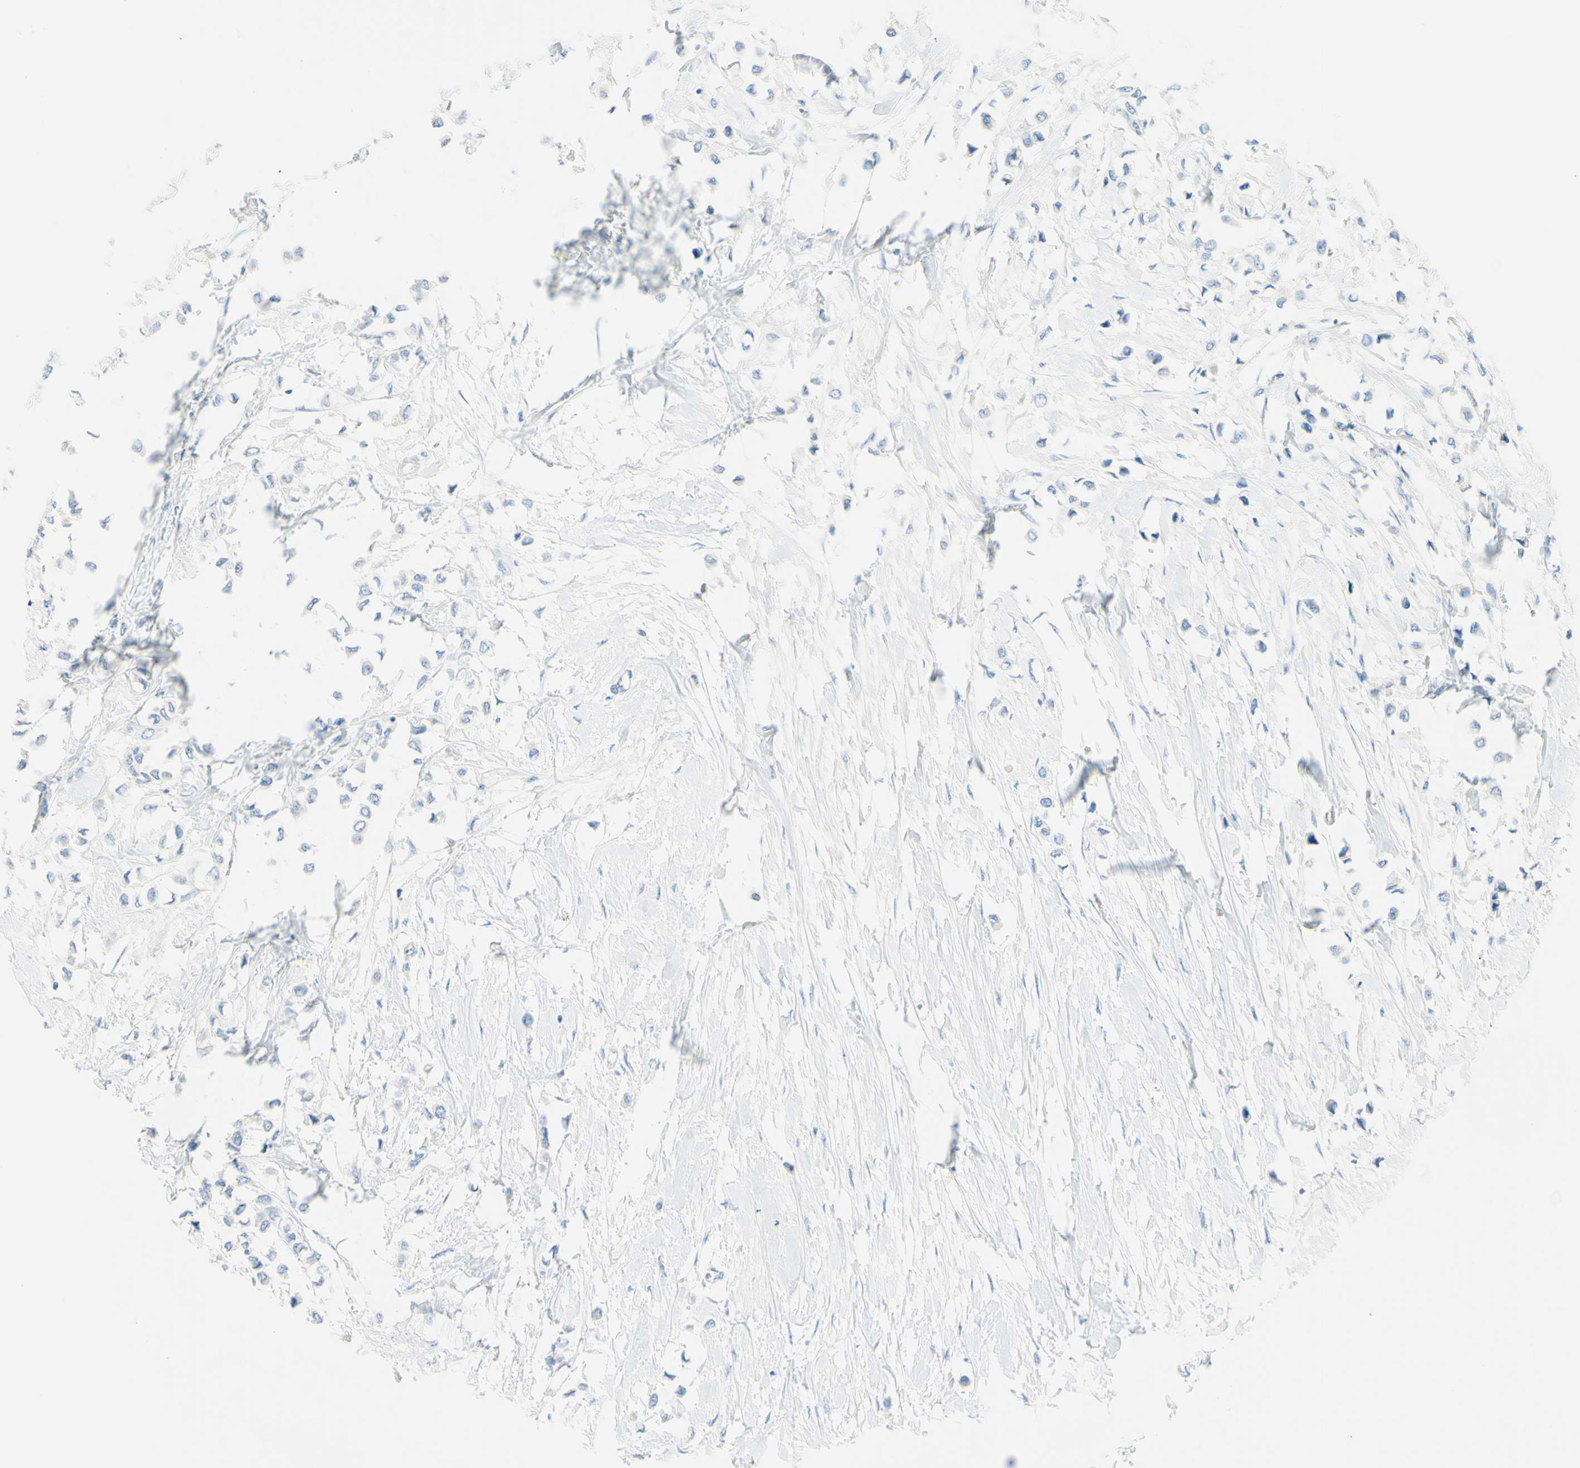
{"staining": {"intensity": "negative", "quantity": "none", "location": "none"}, "tissue": "breast cancer", "cell_type": "Tumor cells", "image_type": "cancer", "snomed": [{"axis": "morphology", "description": "Lobular carcinoma"}, {"axis": "topography", "description": "Breast"}], "caption": "This is an immunohistochemistry micrograph of human breast cancer (lobular carcinoma). There is no positivity in tumor cells.", "gene": "TSPAN1", "patient": {"sex": "female", "age": 51}}